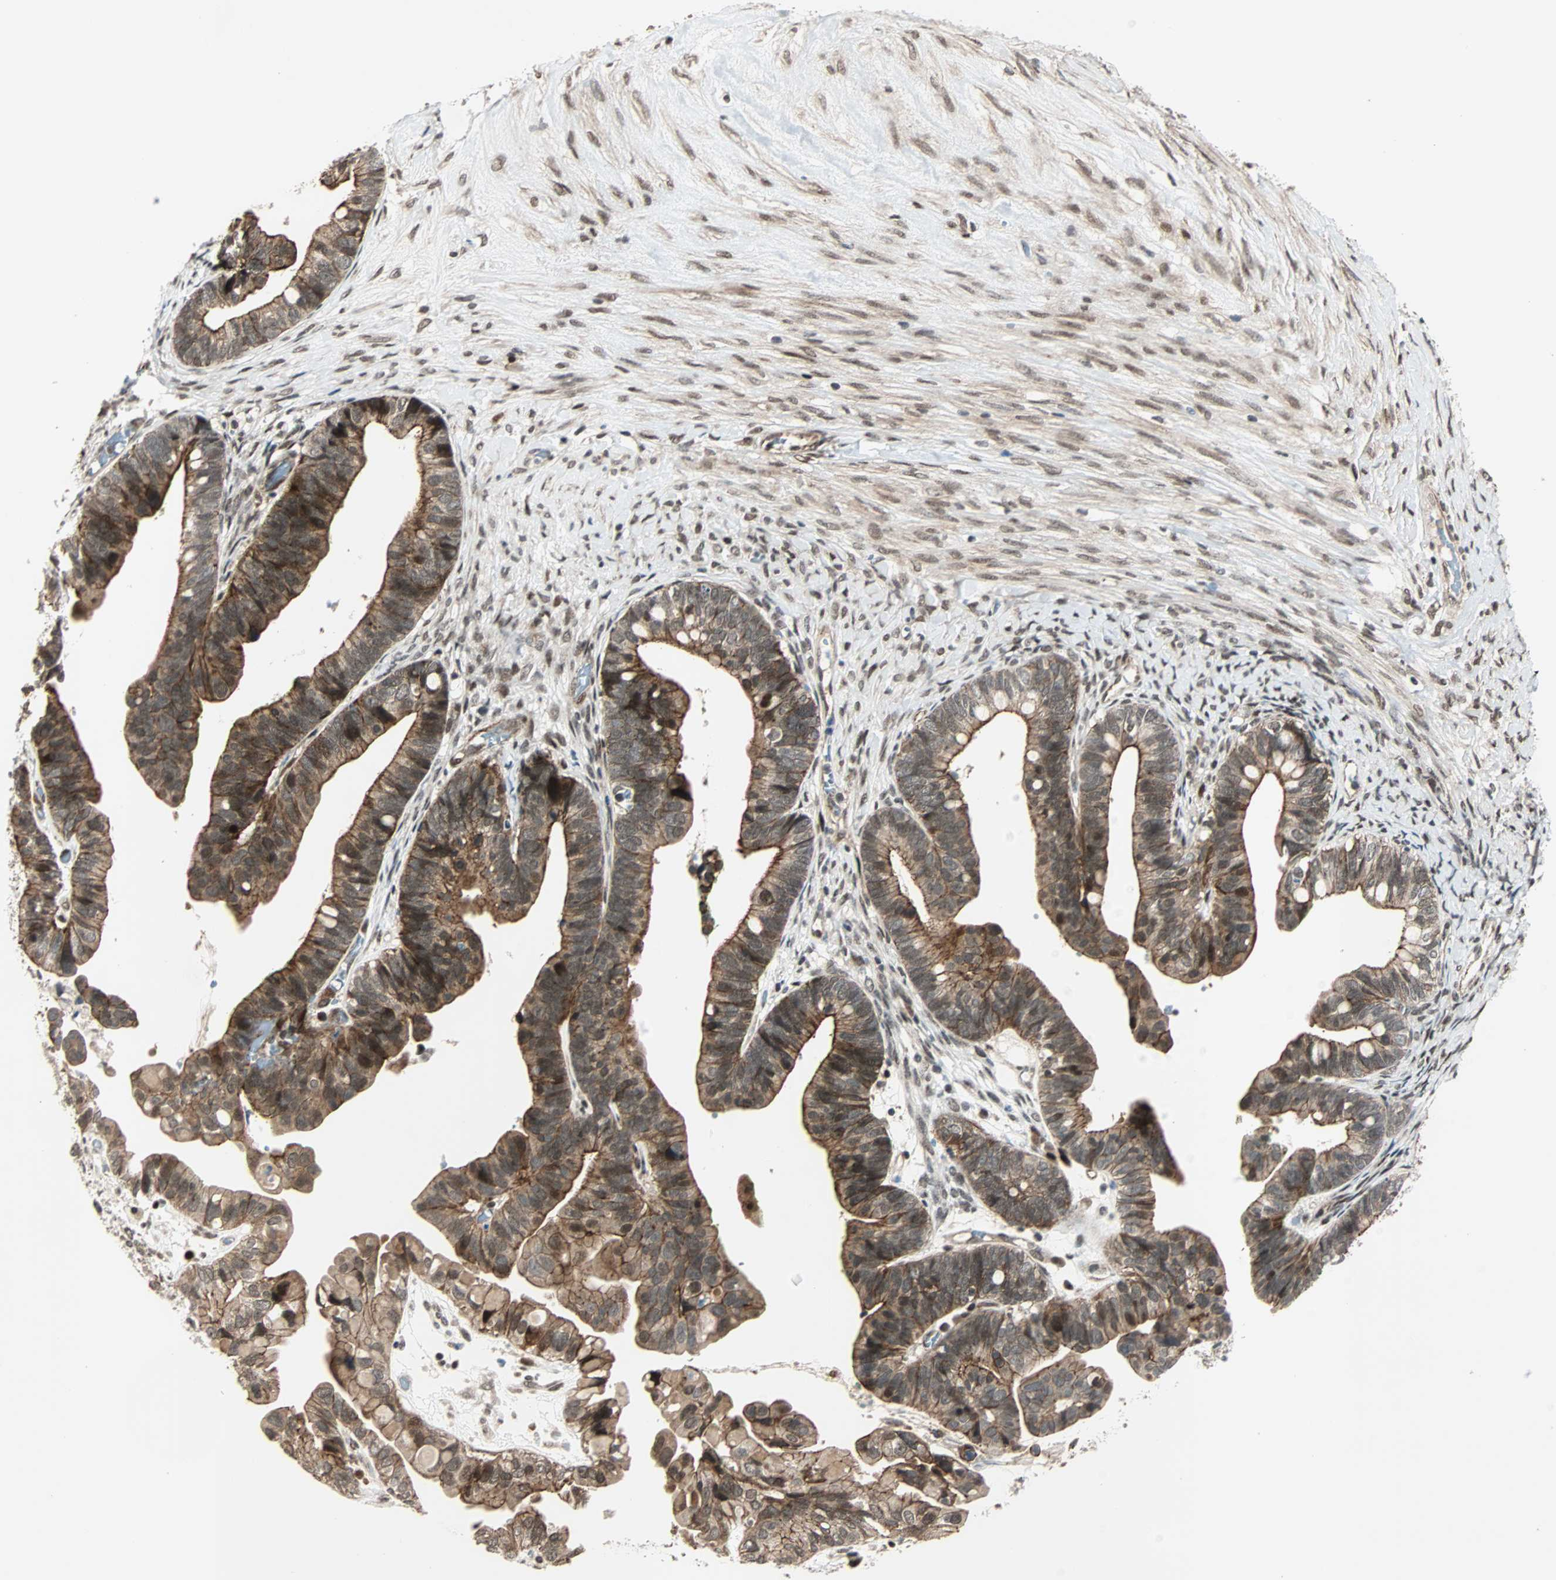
{"staining": {"intensity": "strong", "quantity": ">75%", "location": "cytoplasmic/membranous,nuclear"}, "tissue": "ovarian cancer", "cell_type": "Tumor cells", "image_type": "cancer", "snomed": [{"axis": "morphology", "description": "Cystadenocarcinoma, serous, NOS"}, {"axis": "topography", "description": "Ovary"}], "caption": "Ovarian cancer stained with a brown dye exhibits strong cytoplasmic/membranous and nuclear positive staining in about >75% of tumor cells.", "gene": "CBX4", "patient": {"sex": "female", "age": 56}}